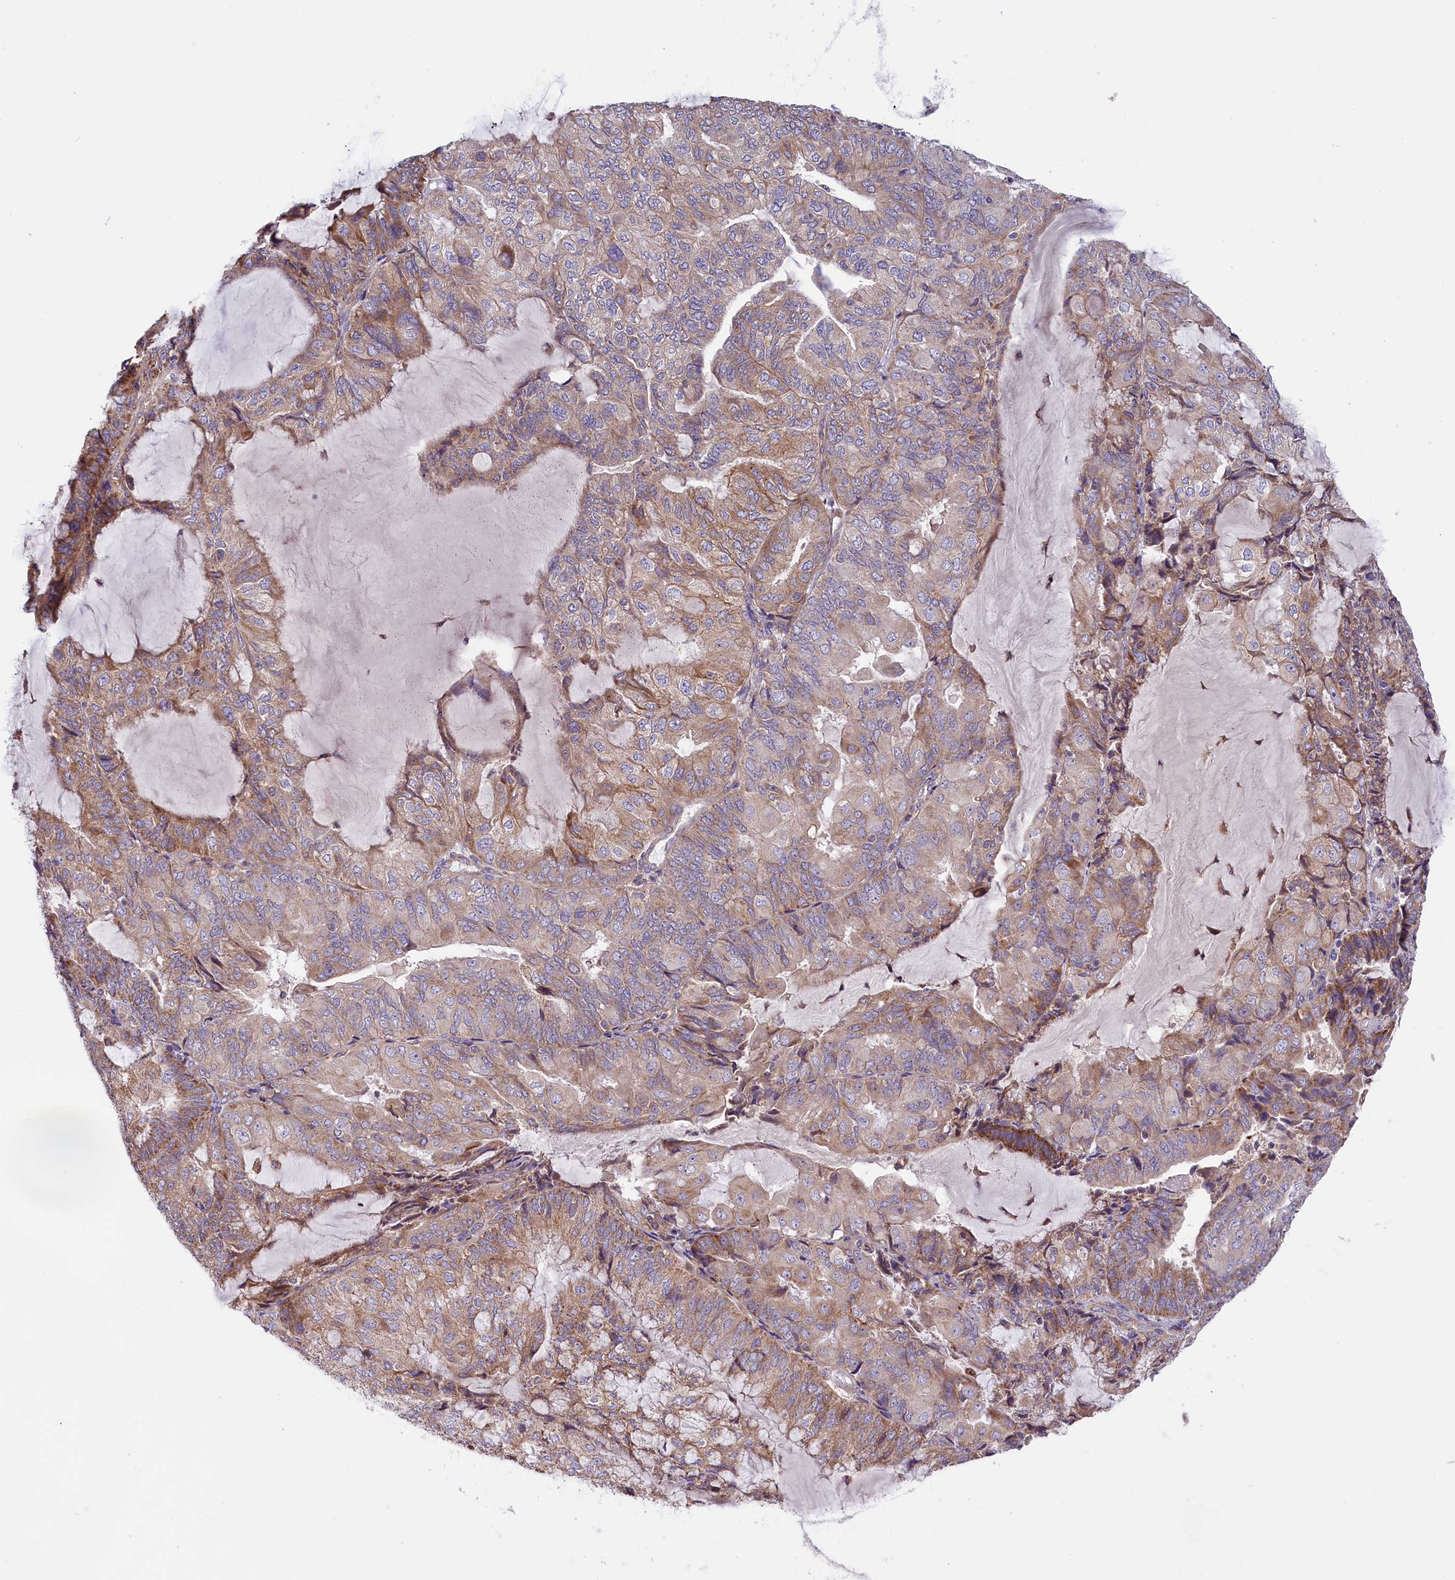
{"staining": {"intensity": "weak", "quantity": ">75%", "location": "cytoplasmic/membranous"}, "tissue": "endometrial cancer", "cell_type": "Tumor cells", "image_type": "cancer", "snomed": [{"axis": "morphology", "description": "Adenocarcinoma, NOS"}, {"axis": "topography", "description": "Endometrium"}], "caption": "Weak cytoplasmic/membranous protein positivity is identified in about >75% of tumor cells in adenocarcinoma (endometrial).", "gene": "DNAJB9", "patient": {"sex": "female", "age": 81}}